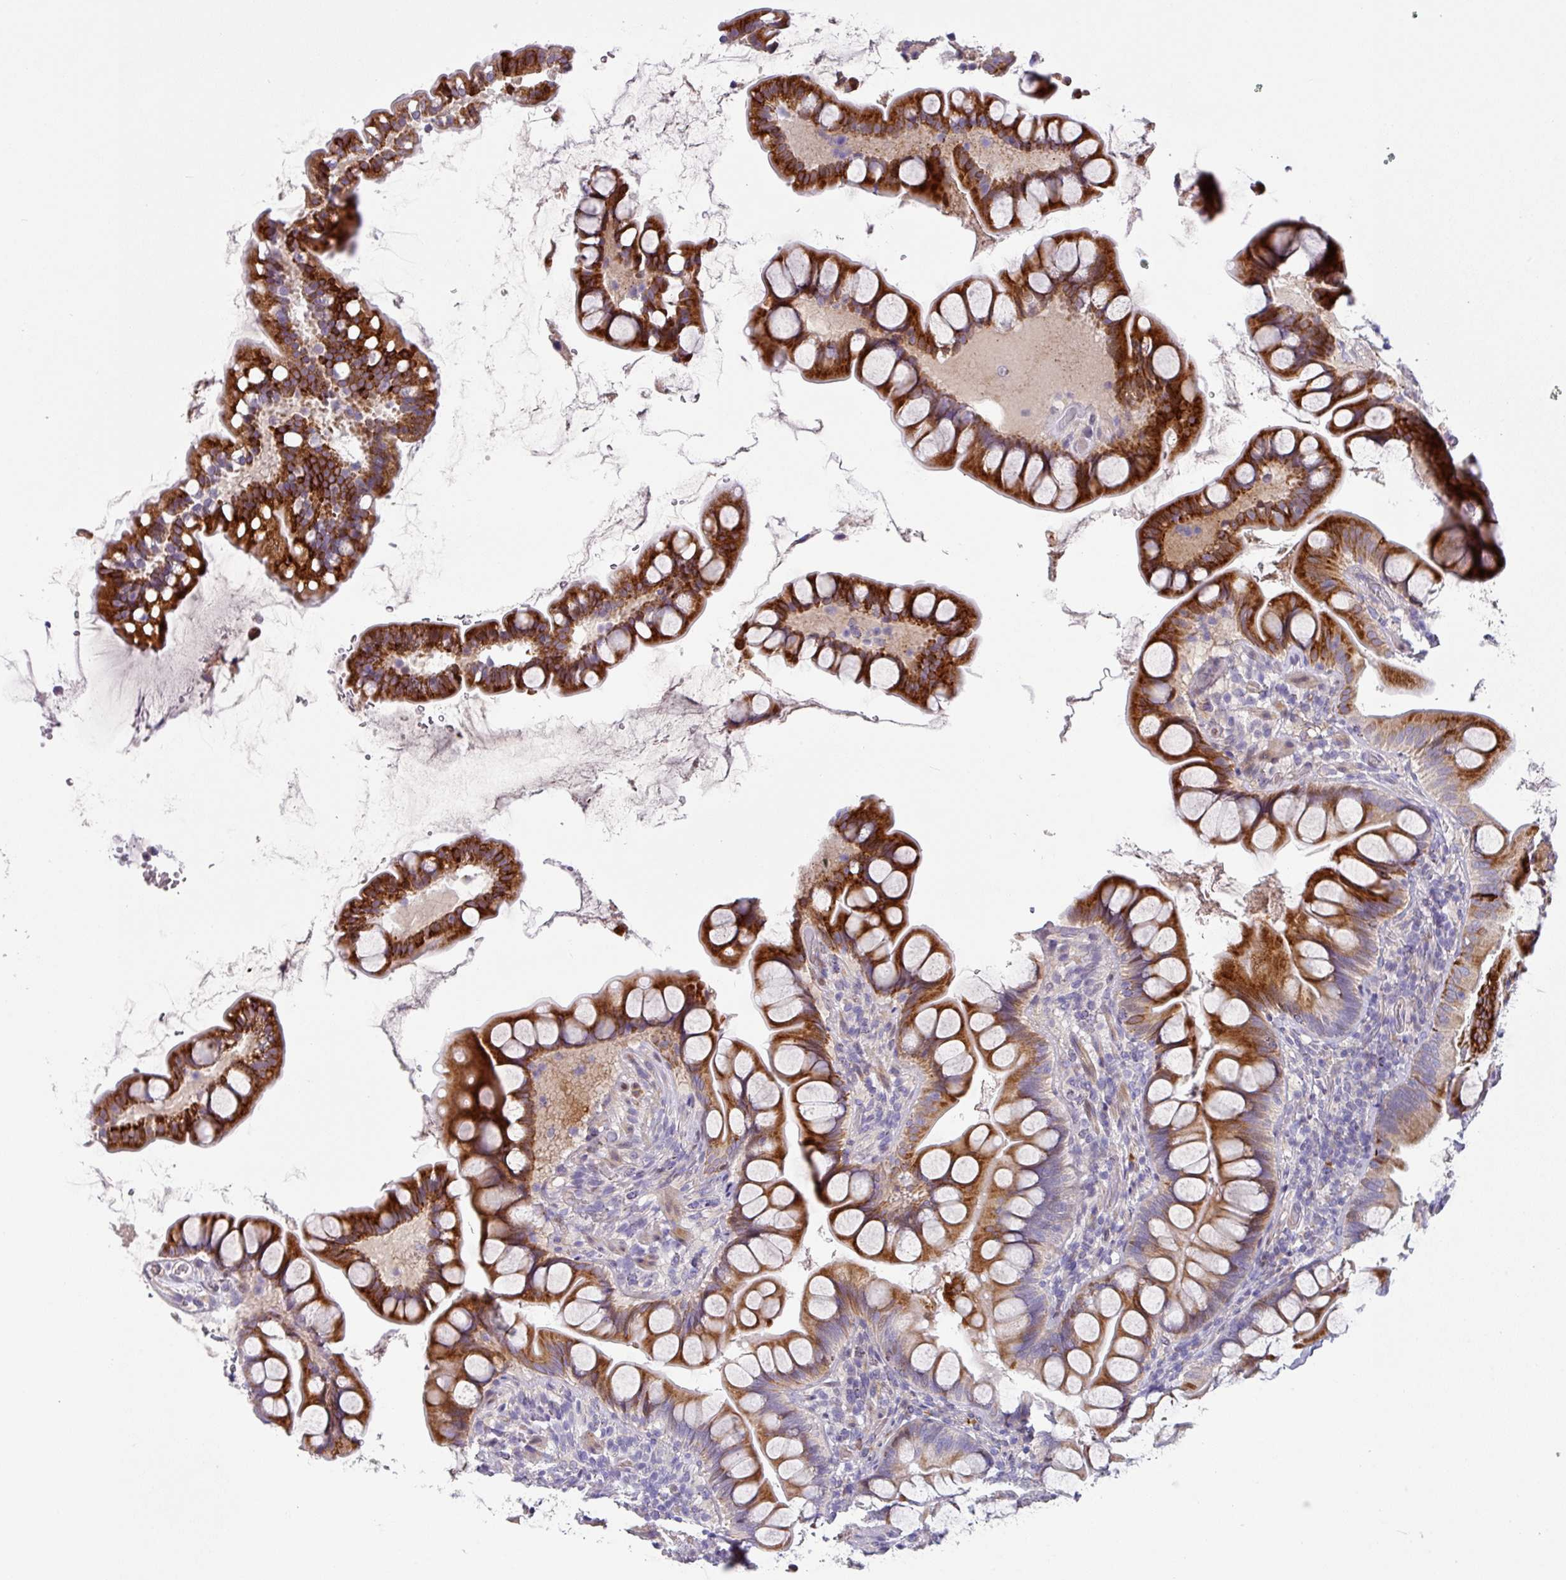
{"staining": {"intensity": "strong", "quantity": ">75%", "location": "cytoplasmic/membranous"}, "tissue": "small intestine", "cell_type": "Glandular cells", "image_type": "normal", "snomed": [{"axis": "morphology", "description": "Normal tissue, NOS"}, {"axis": "topography", "description": "Small intestine"}], "caption": "The micrograph demonstrates staining of benign small intestine, revealing strong cytoplasmic/membranous protein expression (brown color) within glandular cells.", "gene": "KLHL3", "patient": {"sex": "male", "age": 70}}